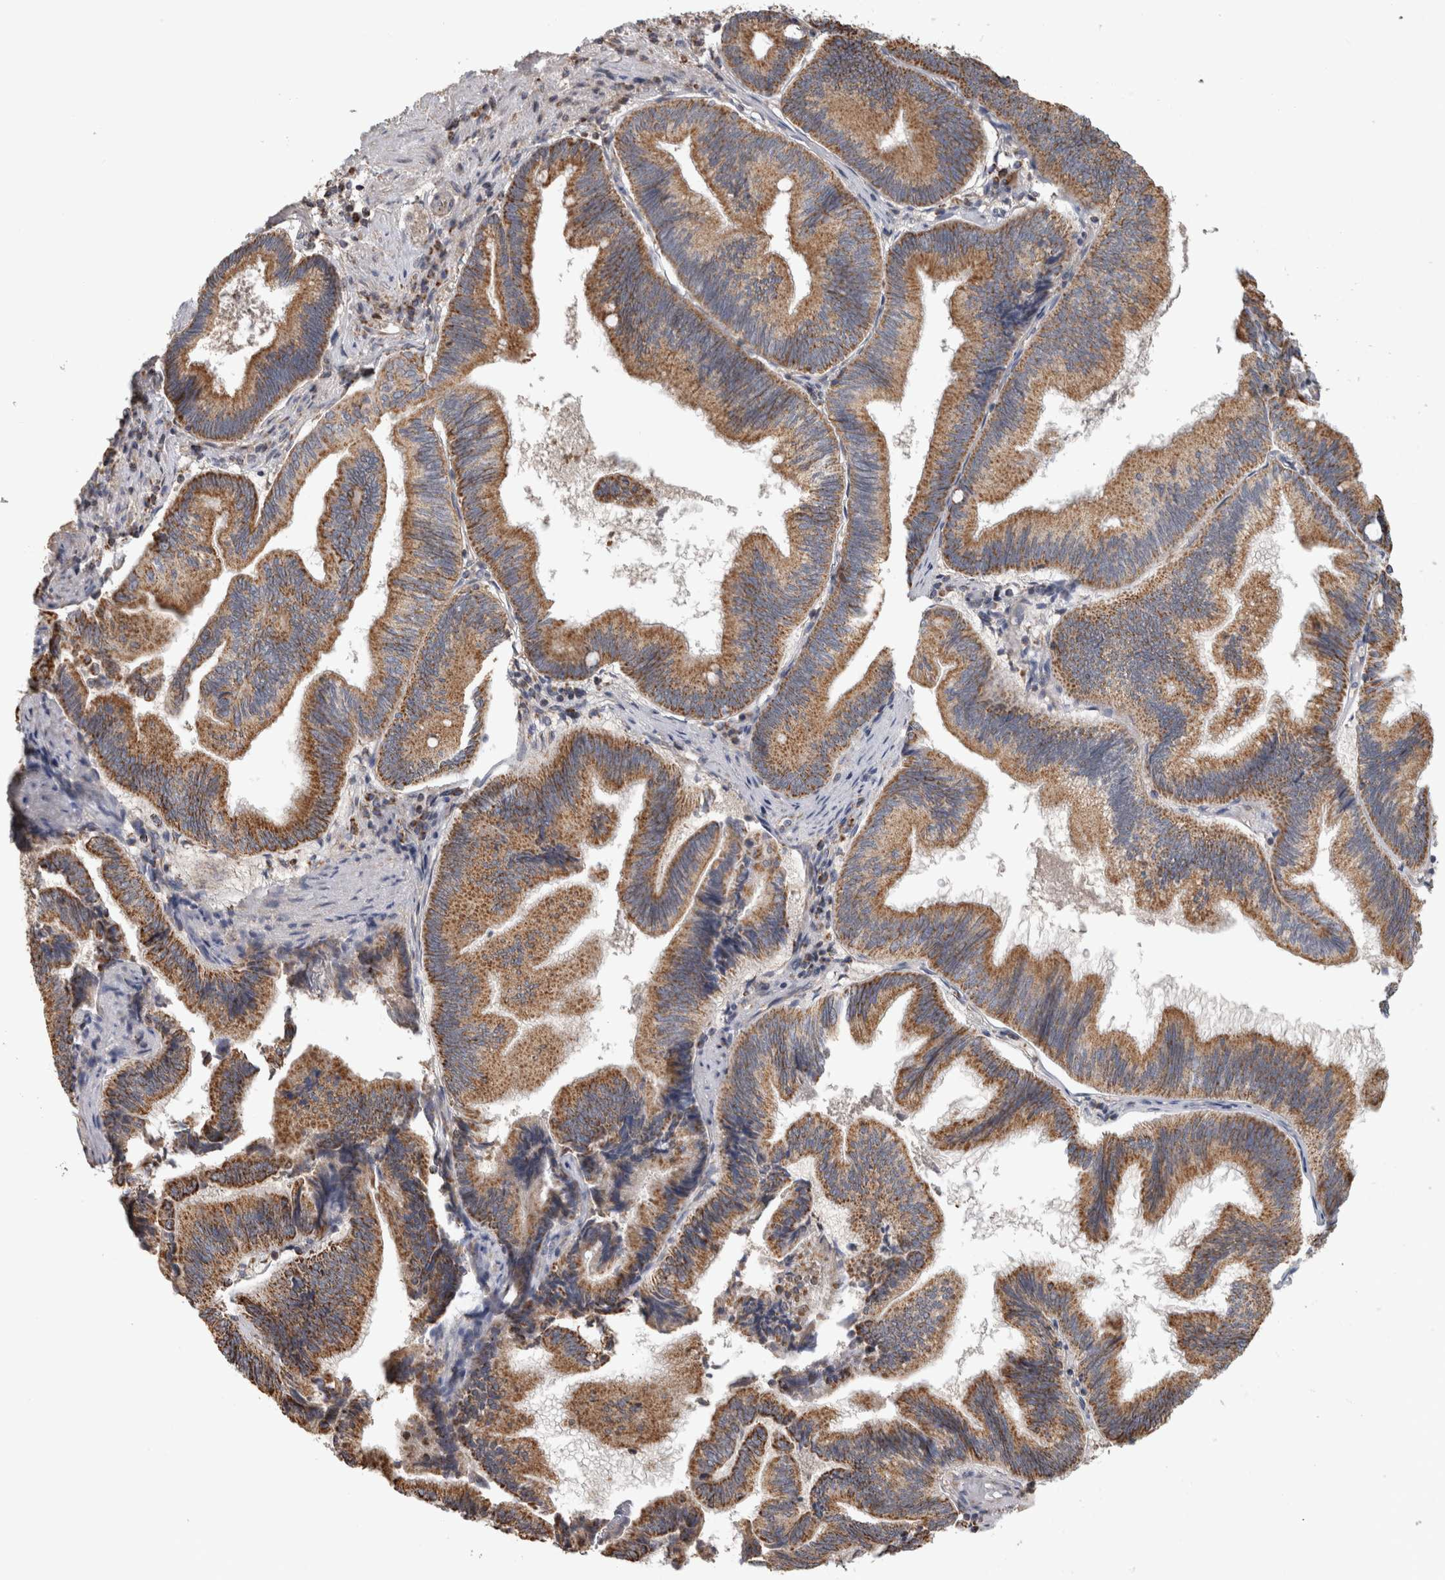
{"staining": {"intensity": "moderate", "quantity": ">75%", "location": "cytoplasmic/membranous"}, "tissue": "pancreatic cancer", "cell_type": "Tumor cells", "image_type": "cancer", "snomed": [{"axis": "morphology", "description": "Adenocarcinoma, NOS"}, {"axis": "topography", "description": "Pancreas"}], "caption": "Brown immunohistochemical staining in human adenocarcinoma (pancreatic) reveals moderate cytoplasmic/membranous positivity in about >75% of tumor cells.", "gene": "ST8SIA1", "patient": {"sex": "male", "age": 82}}